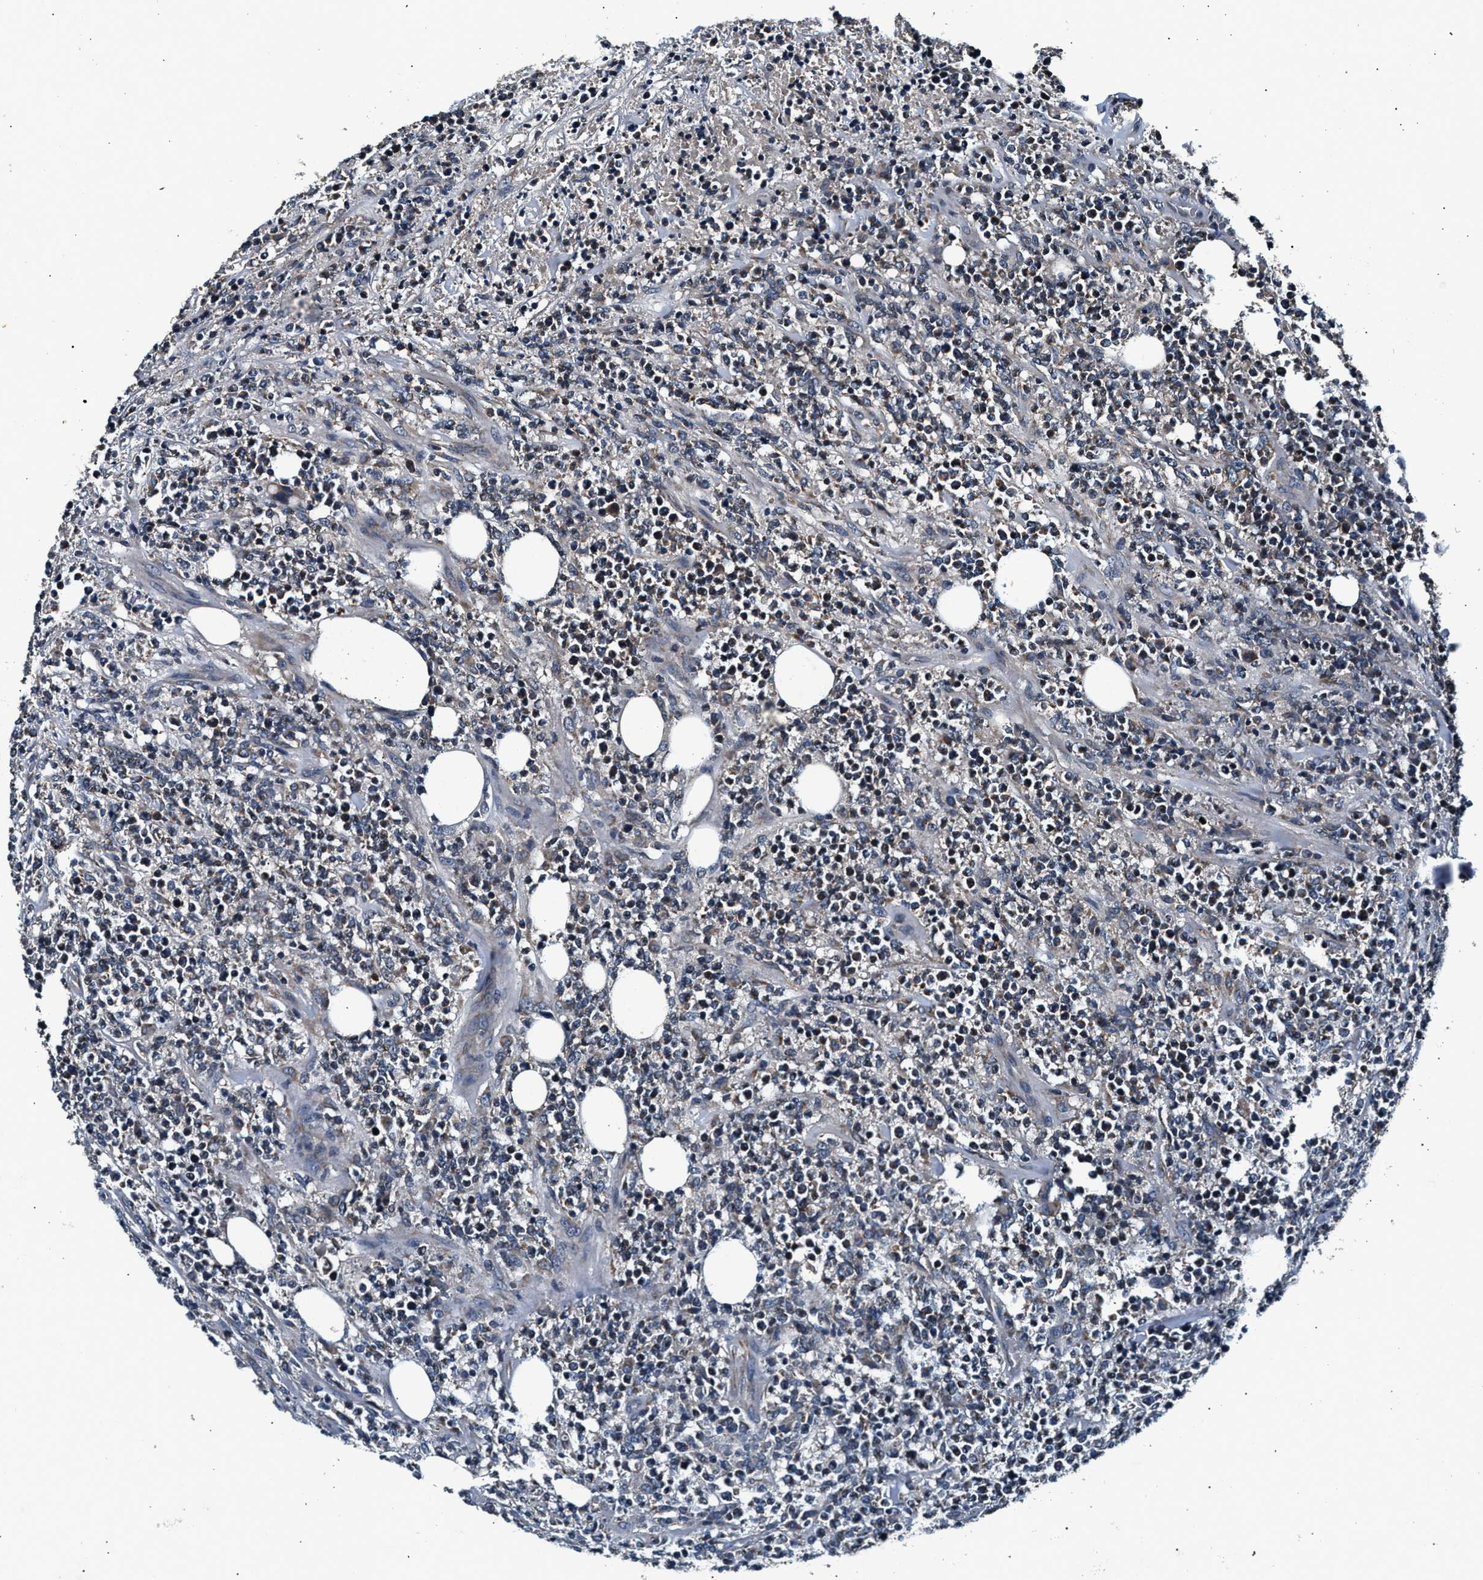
{"staining": {"intensity": "weak", "quantity": "<25%", "location": "cytoplasmic/membranous"}, "tissue": "lymphoma", "cell_type": "Tumor cells", "image_type": "cancer", "snomed": [{"axis": "morphology", "description": "Malignant lymphoma, non-Hodgkin's type, High grade"}, {"axis": "topography", "description": "Soft tissue"}], "caption": "Tumor cells show no significant staining in lymphoma.", "gene": "IMMT", "patient": {"sex": "male", "age": 18}}